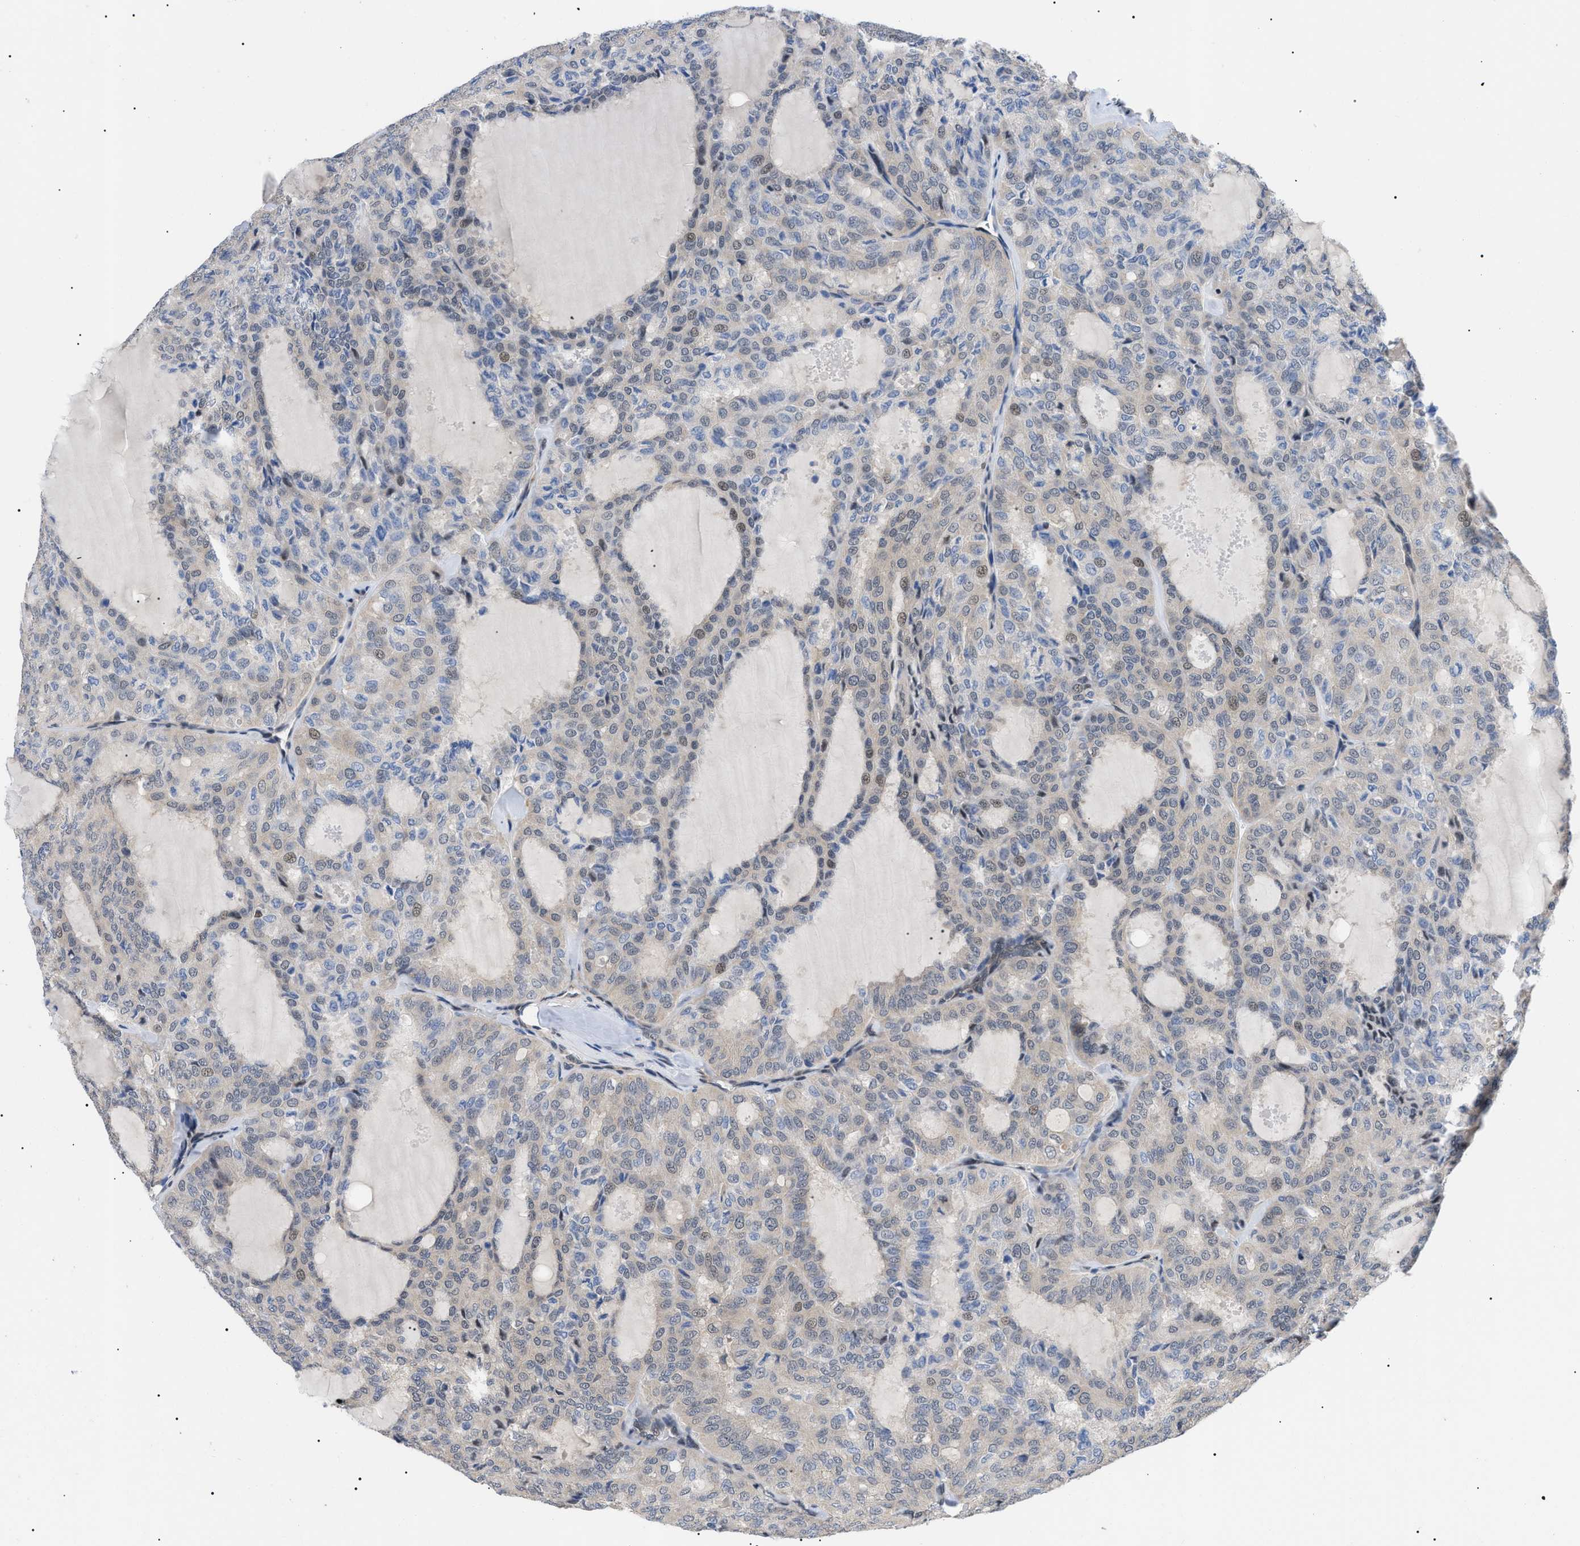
{"staining": {"intensity": "weak", "quantity": "<25%", "location": "cytoplasmic/membranous,nuclear"}, "tissue": "thyroid cancer", "cell_type": "Tumor cells", "image_type": "cancer", "snomed": [{"axis": "morphology", "description": "Follicular adenoma carcinoma, NOS"}, {"axis": "topography", "description": "Thyroid gland"}], "caption": "The photomicrograph demonstrates no staining of tumor cells in follicular adenoma carcinoma (thyroid).", "gene": "GARRE1", "patient": {"sex": "male", "age": 75}}